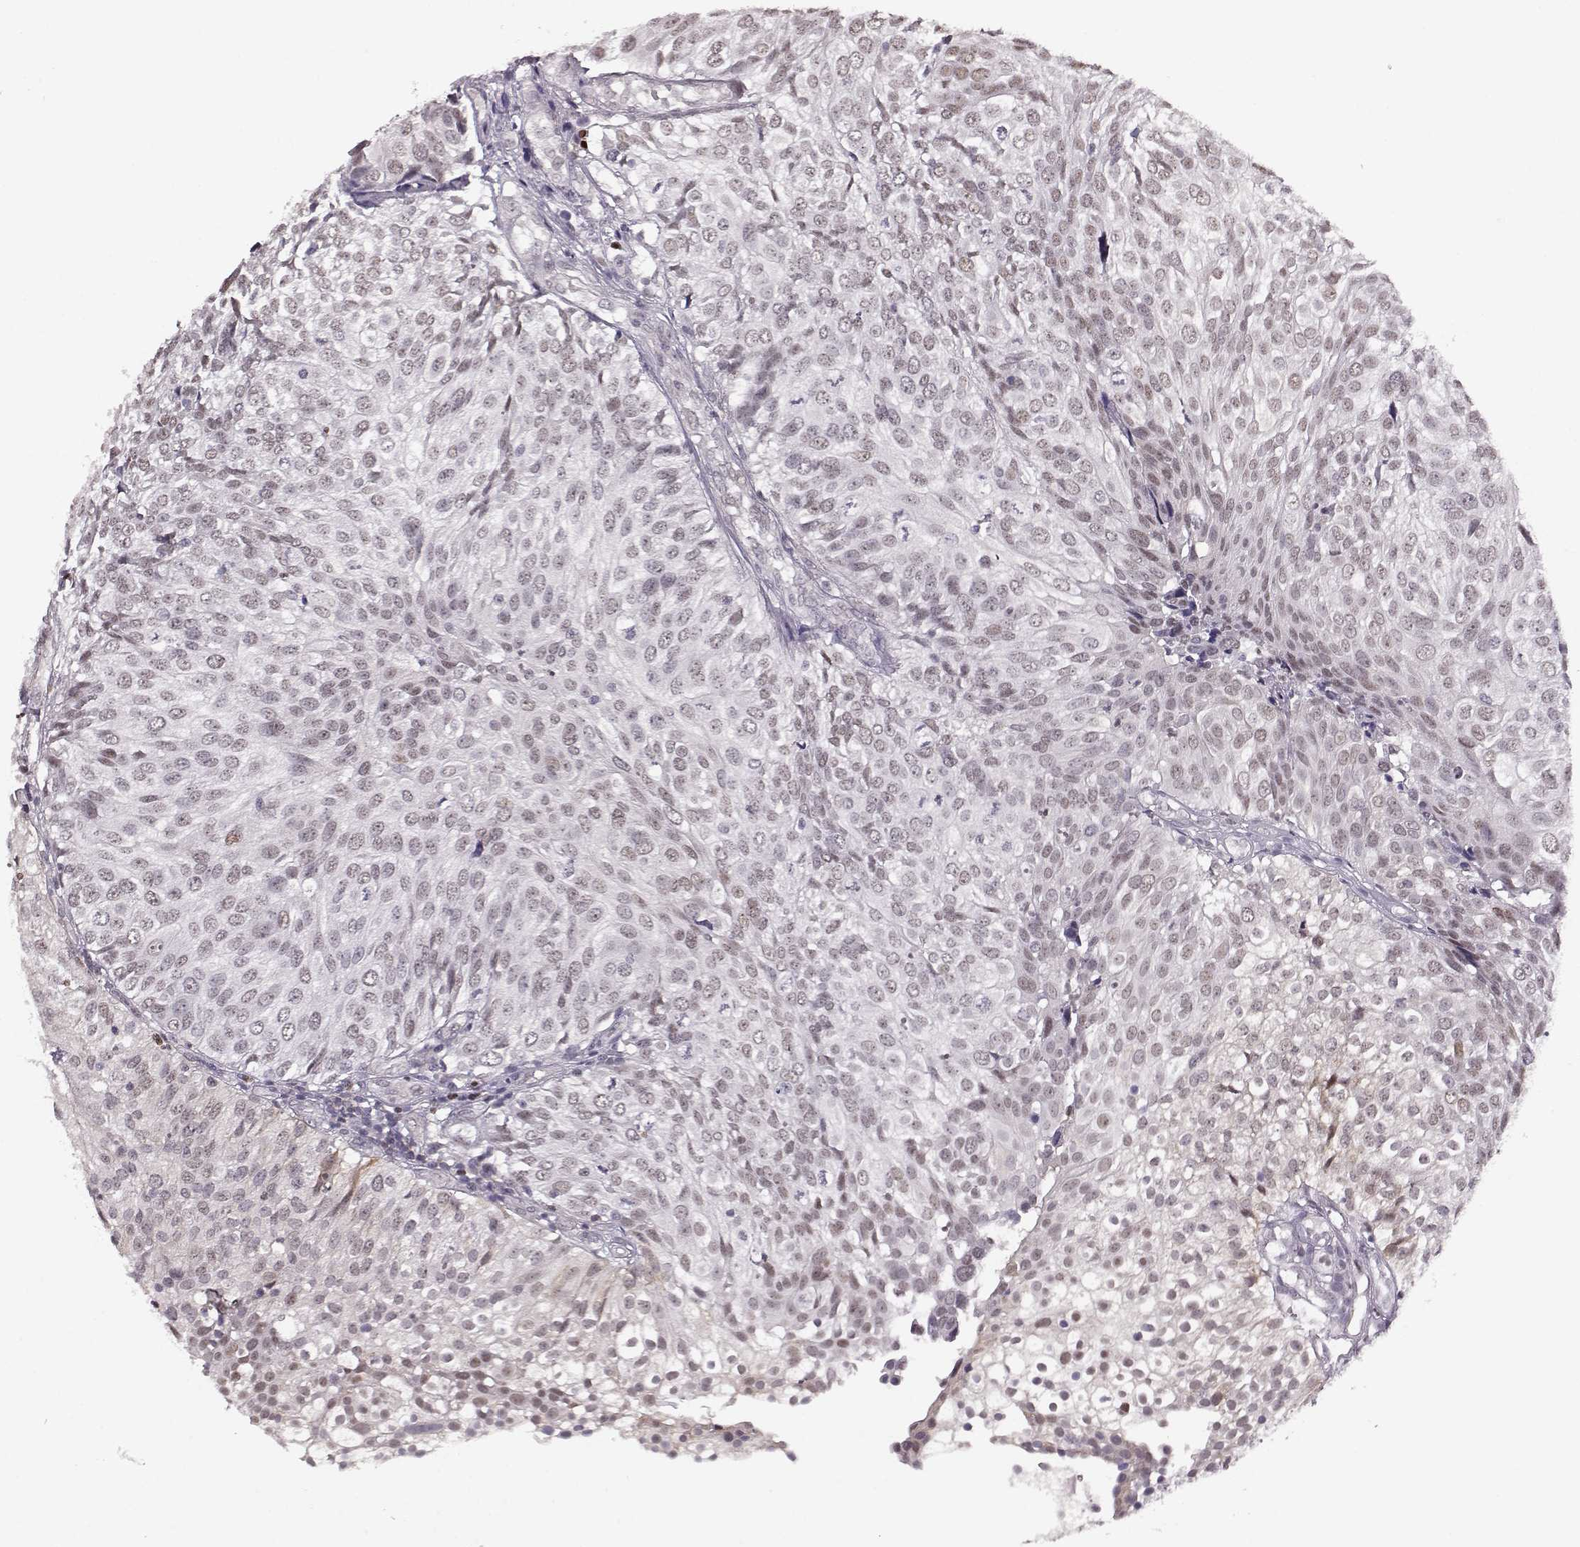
{"staining": {"intensity": "weak", "quantity": ">75%", "location": "nuclear"}, "tissue": "urothelial cancer", "cell_type": "Tumor cells", "image_type": "cancer", "snomed": [{"axis": "morphology", "description": "Urothelial carcinoma, High grade"}, {"axis": "topography", "description": "Urinary bladder"}], "caption": "Protein staining displays weak nuclear positivity in about >75% of tumor cells in high-grade urothelial carcinoma.", "gene": "KLF6", "patient": {"sex": "female", "age": 79}}